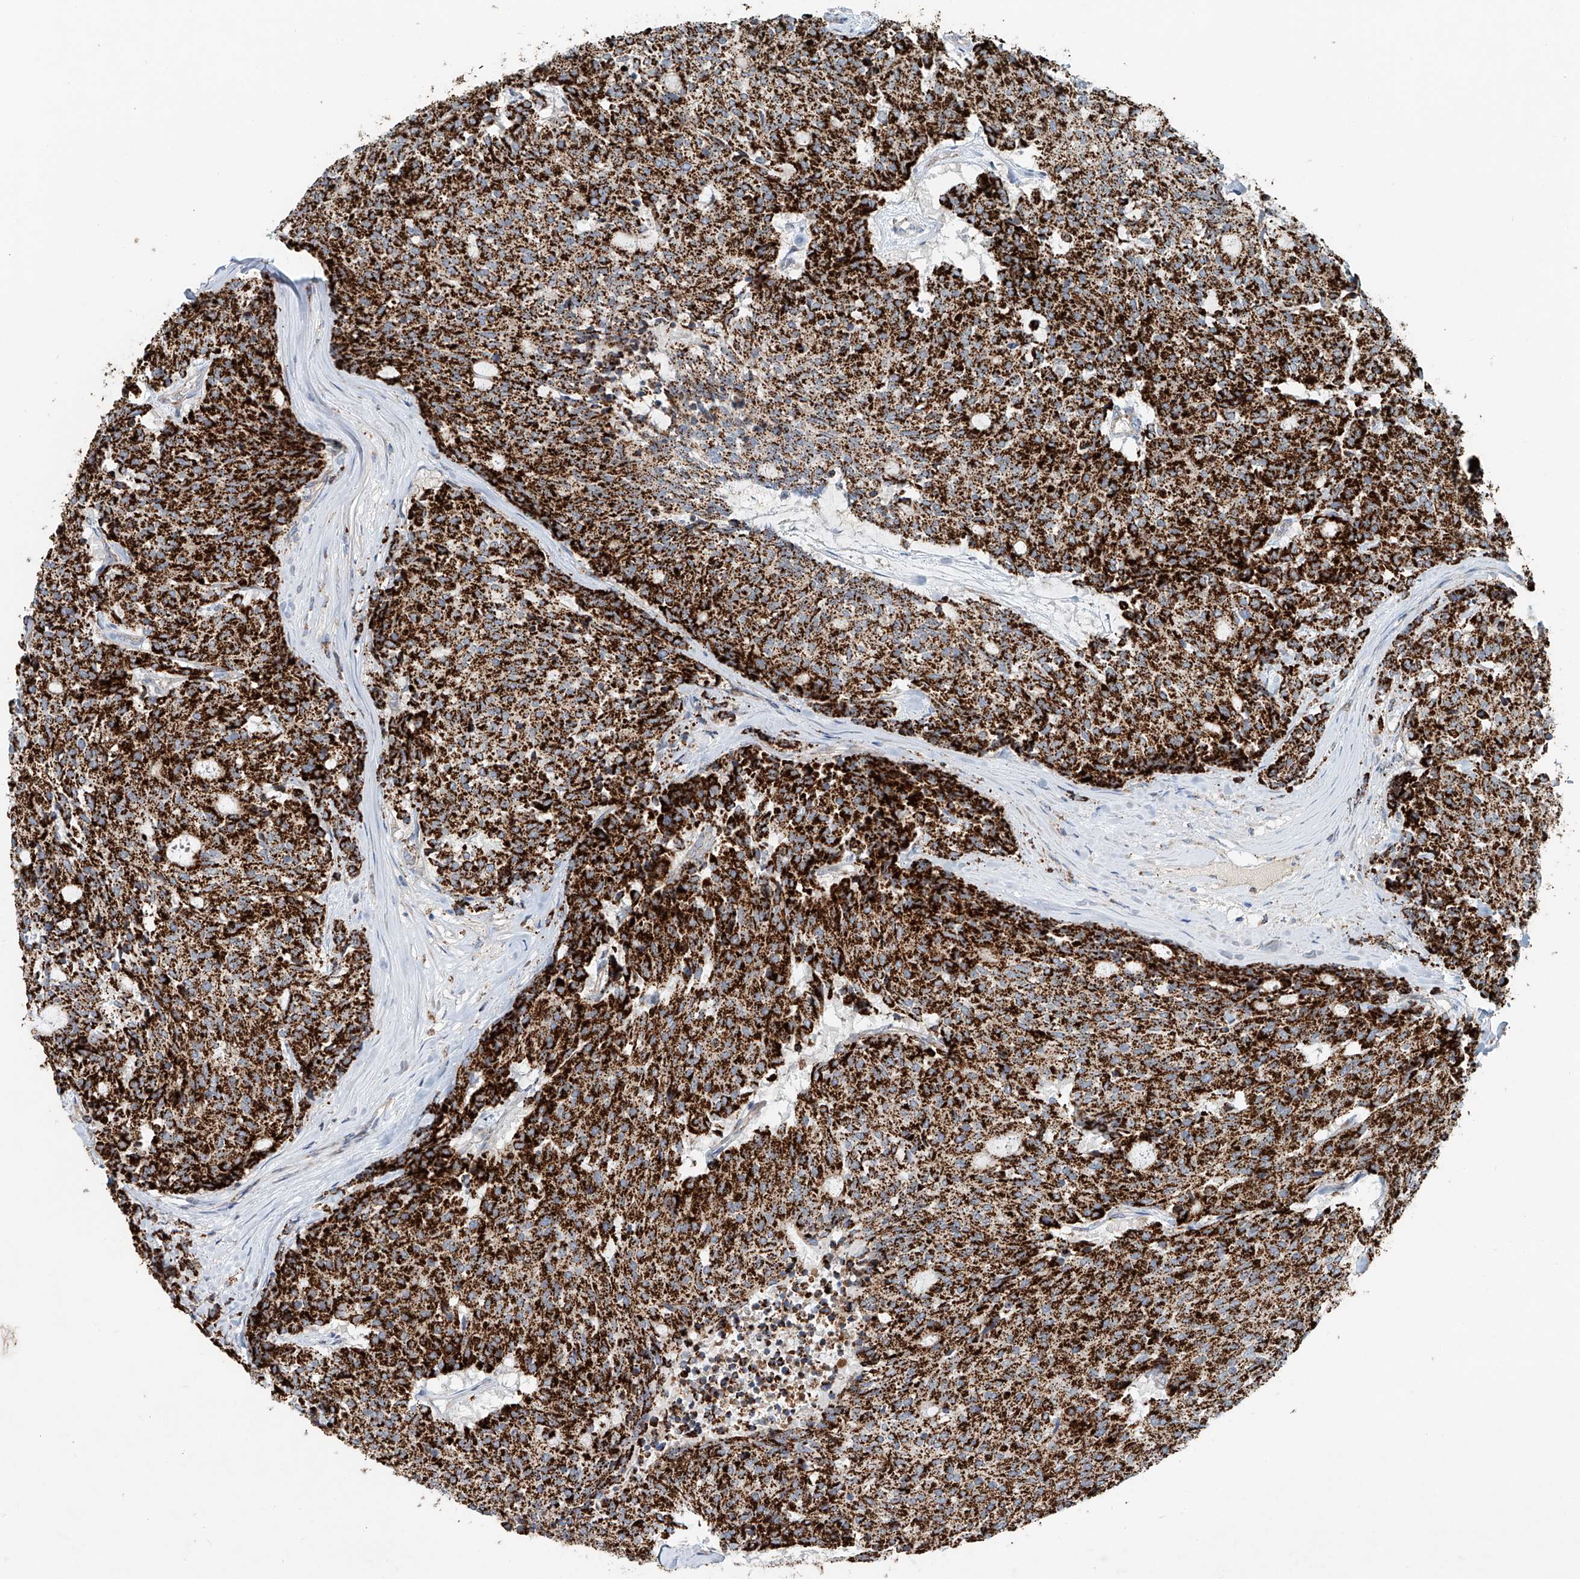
{"staining": {"intensity": "strong", "quantity": ">75%", "location": "cytoplasmic/membranous"}, "tissue": "carcinoid", "cell_type": "Tumor cells", "image_type": "cancer", "snomed": [{"axis": "morphology", "description": "Carcinoid, malignant, NOS"}, {"axis": "topography", "description": "Pancreas"}], "caption": "High-power microscopy captured an IHC micrograph of malignant carcinoid, revealing strong cytoplasmic/membranous positivity in about >75% of tumor cells.", "gene": "CARD10", "patient": {"sex": "female", "age": 54}}